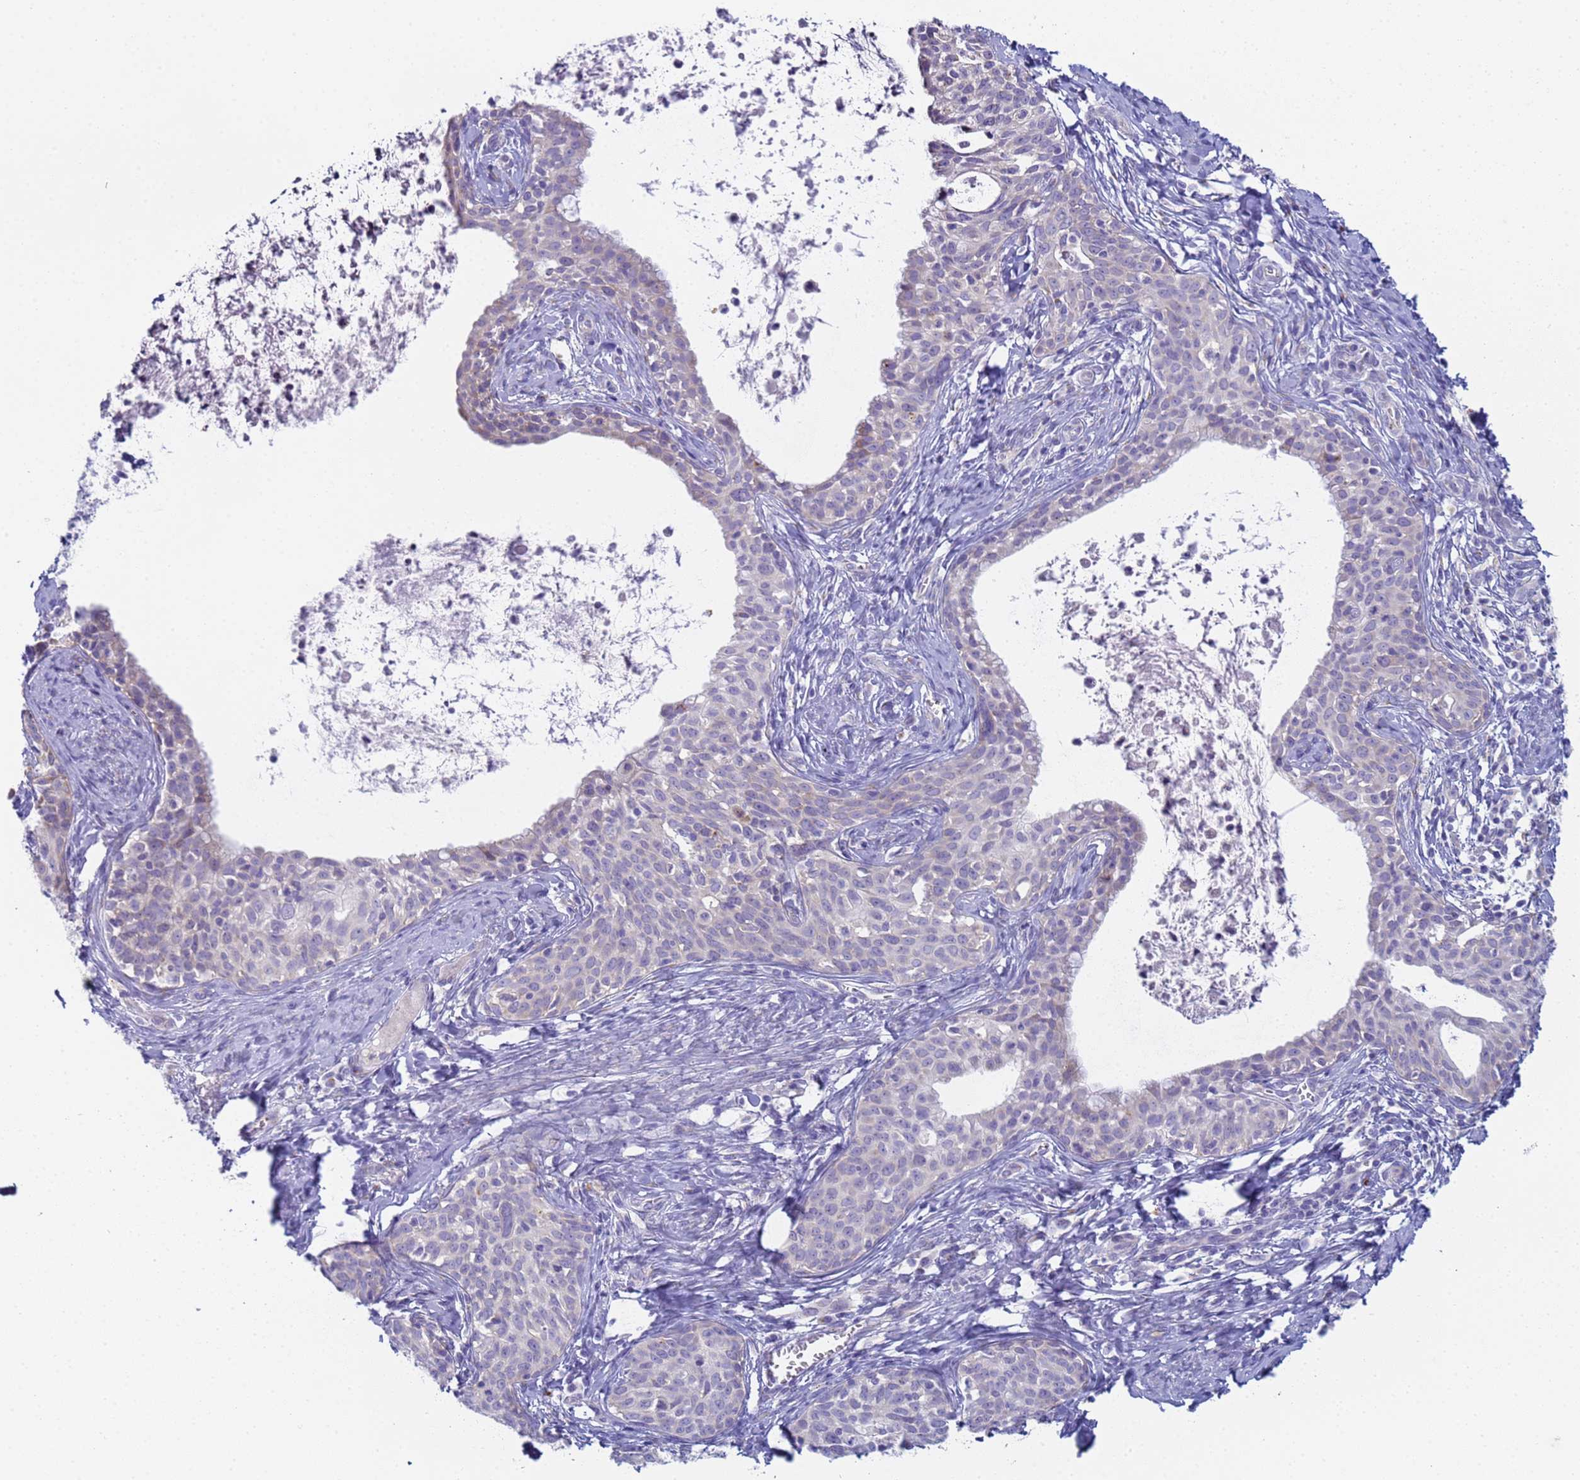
{"staining": {"intensity": "negative", "quantity": "none", "location": "none"}, "tissue": "cervical cancer", "cell_type": "Tumor cells", "image_type": "cancer", "snomed": [{"axis": "morphology", "description": "Squamous cell carcinoma, NOS"}, {"axis": "topography", "description": "Cervix"}], "caption": "Tumor cells show no significant protein positivity in squamous cell carcinoma (cervical). (Brightfield microscopy of DAB IHC at high magnification).", "gene": "CR1", "patient": {"sex": "female", "age": 52}}